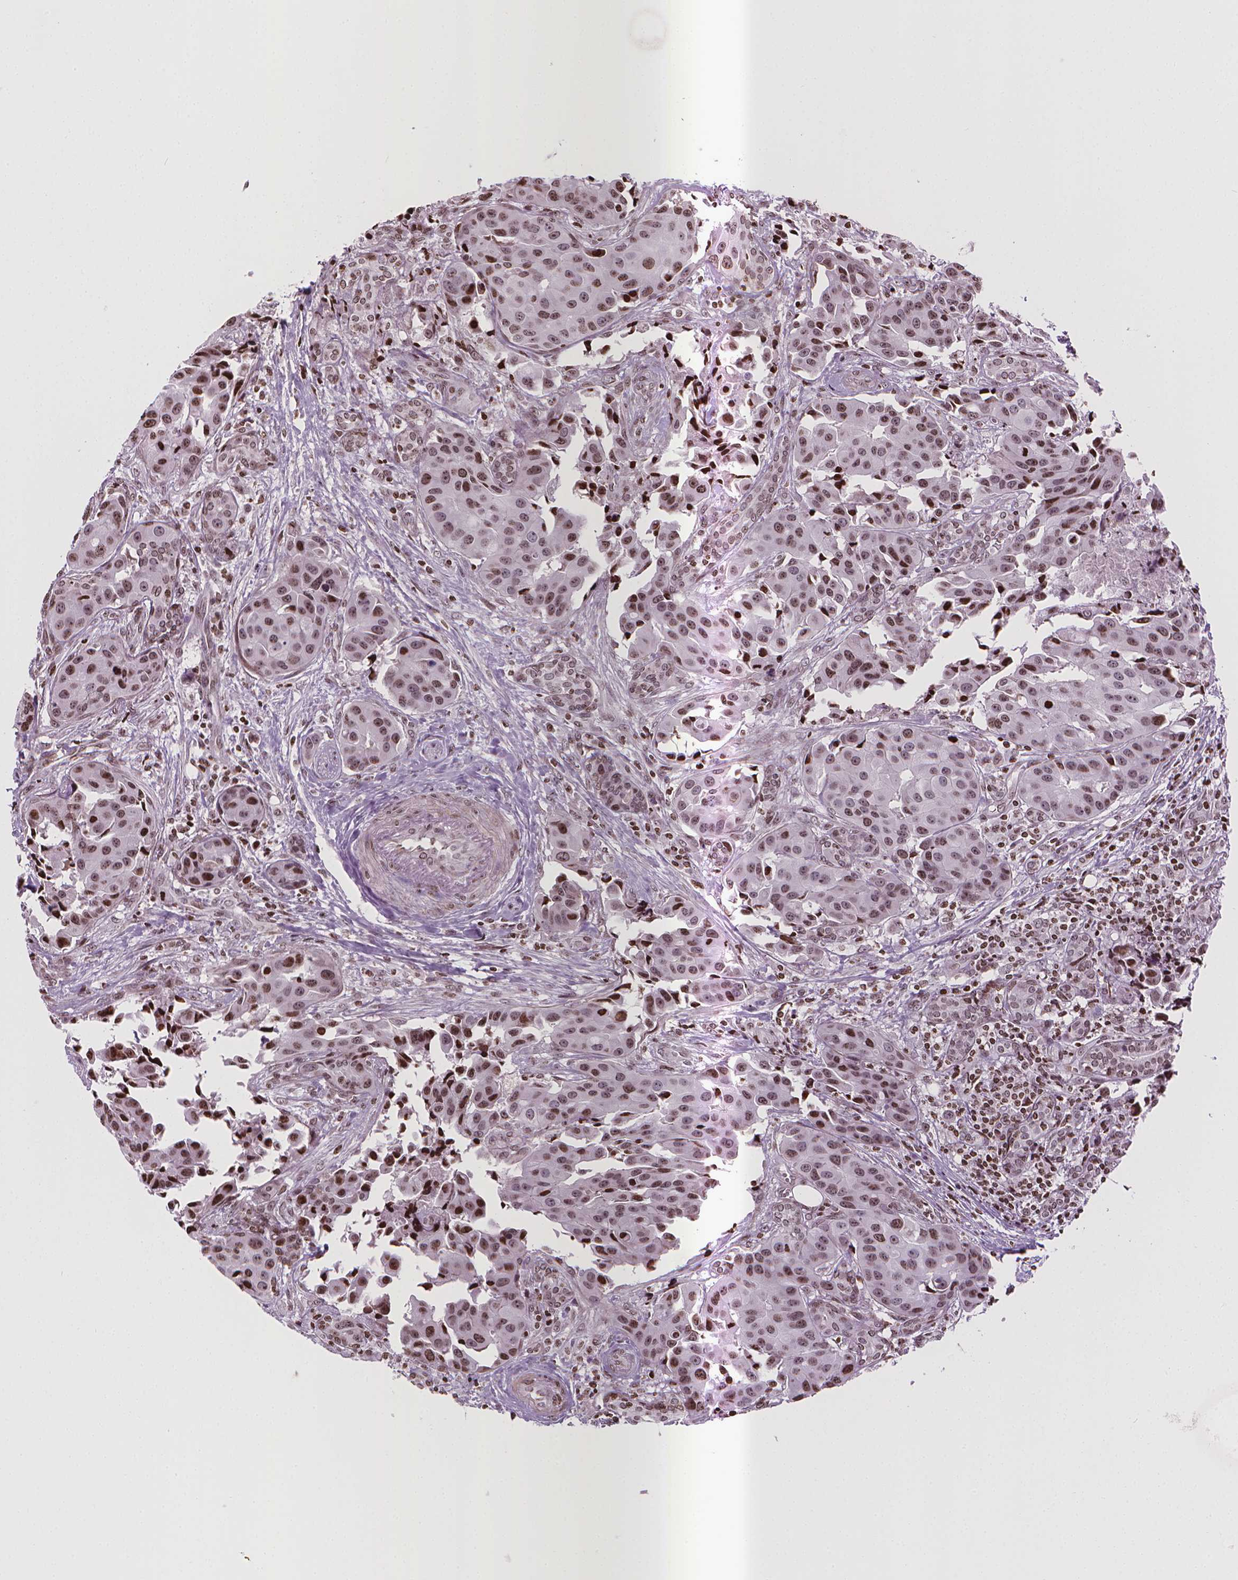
{"staining": {"intensity": "moderate", "quantity": ">75%", "location": "nuclear"}, "tissue": "head and neck cancer", "cell_type": "Tumor cells", "image_type": "cancer", "snomed": [{"axis": "morphology", "description": "Adenocarcinoma, NOS"}, {"axis": "topography", "description": "Head-Neck"}], "caption": "This is a histology image of IHC staining of adenocarcinoma (head and neck), which shows moderate positivity in the nuclear of tumor cells.", "gene": "PIP4K2A", "patient": {"sex": "male", "age": 76}}